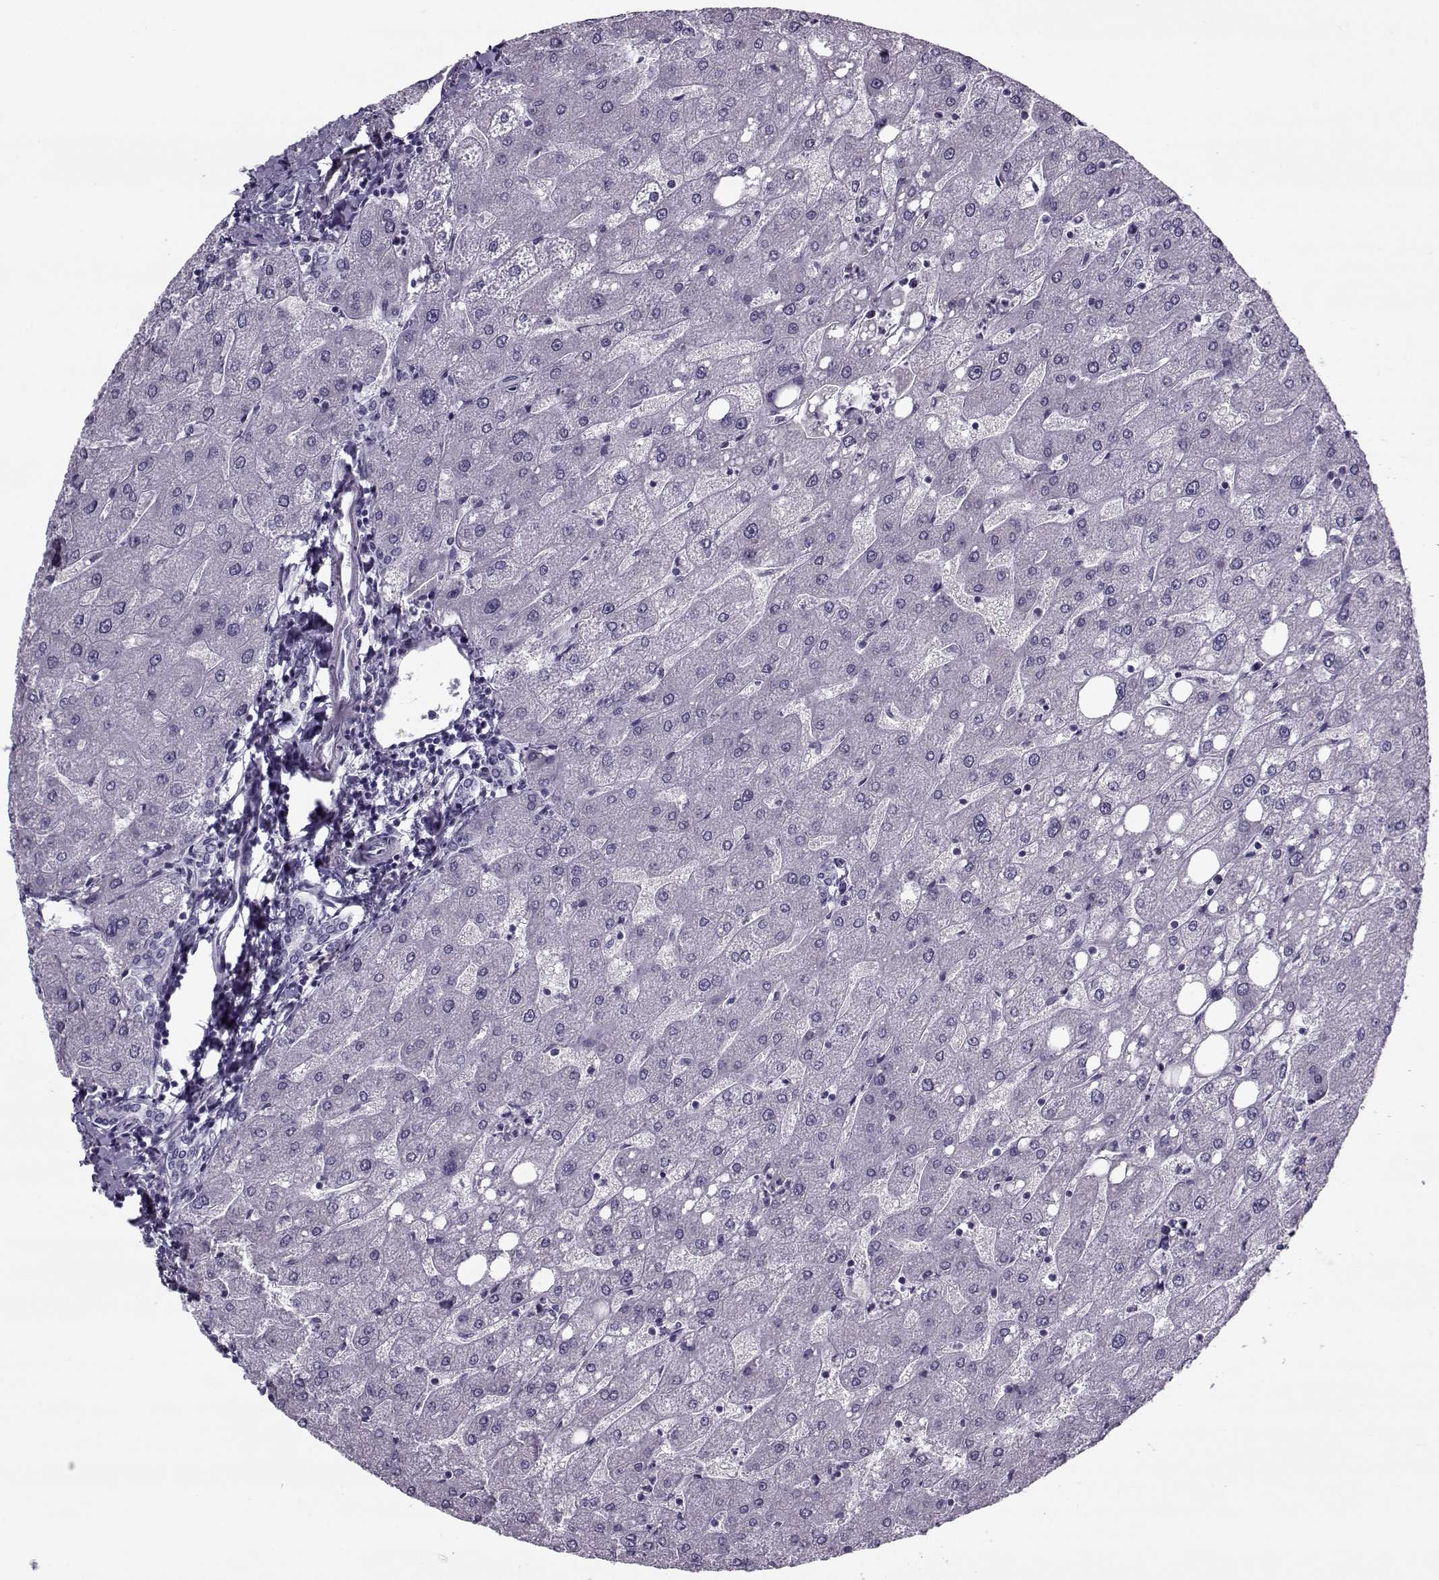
{"staining": {"intensity": "negative", "quantity": "none", "location": "none"}, "tissue": "liver", "cell_type": "Cholangiocytes", "image_type": "normal", "snomed": [{"axis": "morphology", "description": "Normal tissue, NOS"}, {"axis": "topography", "description": "Liver"}], "caption": "An IHC histopathology image of normal liver is shown. There is no staining in cholangiocytes of liver.", "gene": "GAGE10", "patient": {"sex": "male", "age": 67}}